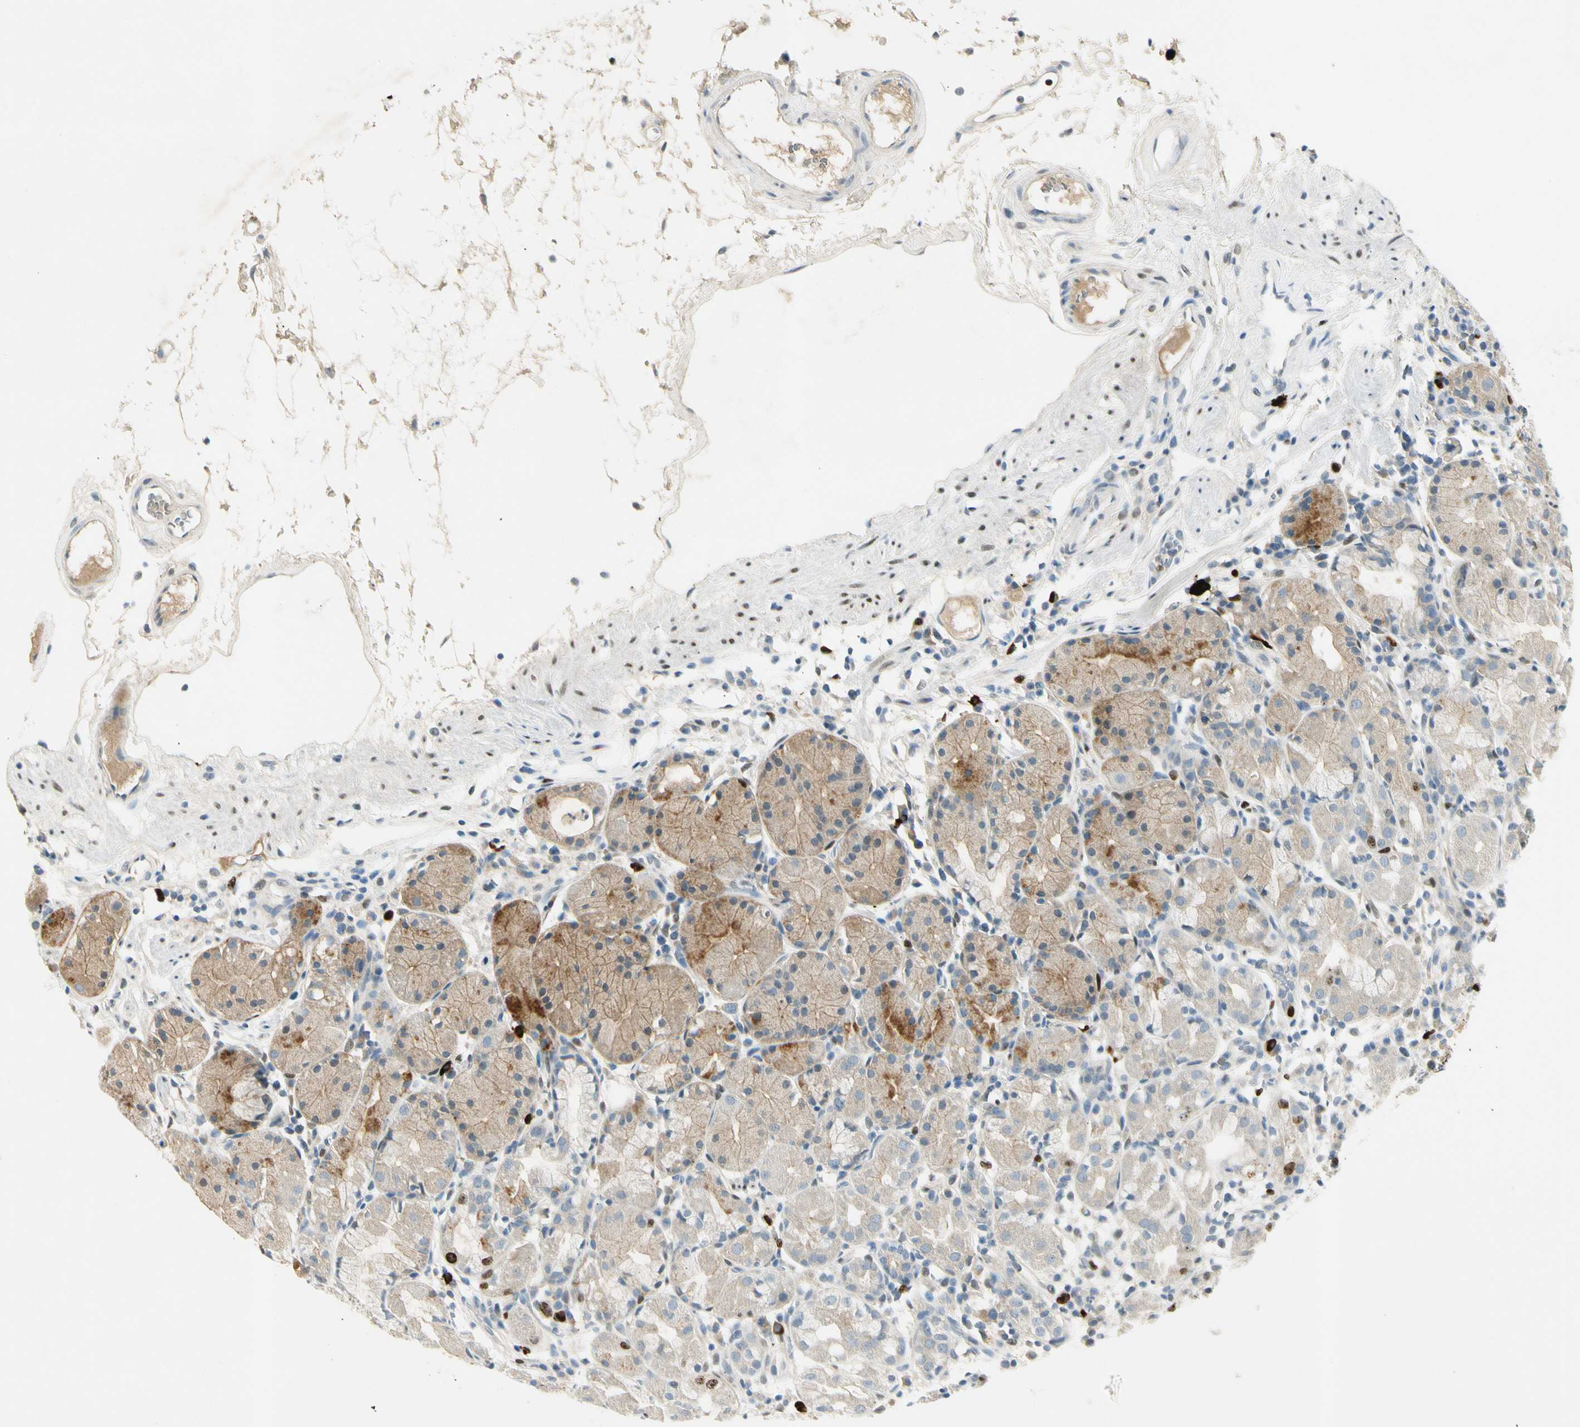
{"staining": {"intensity": "strong", "quantity": "<25%", "location": "cytoplasmic/membranous,nuclear"}, "tissue": "stomach", "cell_type": "Glandular cells", "image_type": "normal", "snomed": [{"axis": "morphology", "description": "Normal tissue, NOS"}, {"axis": "topography", "description": "Stomach"}, {"axis": "topography", "description": "Stomach, lower"}], "caption": "IHC photomicrograph of normal stomach stained for a protein (brown), which reveals medium levels of strong cytoplasmic/membranous,nuclear expression in about <25% of glandular cells.", "gene": "PITX1", "patient": {"sex": "female", "age": 75}}